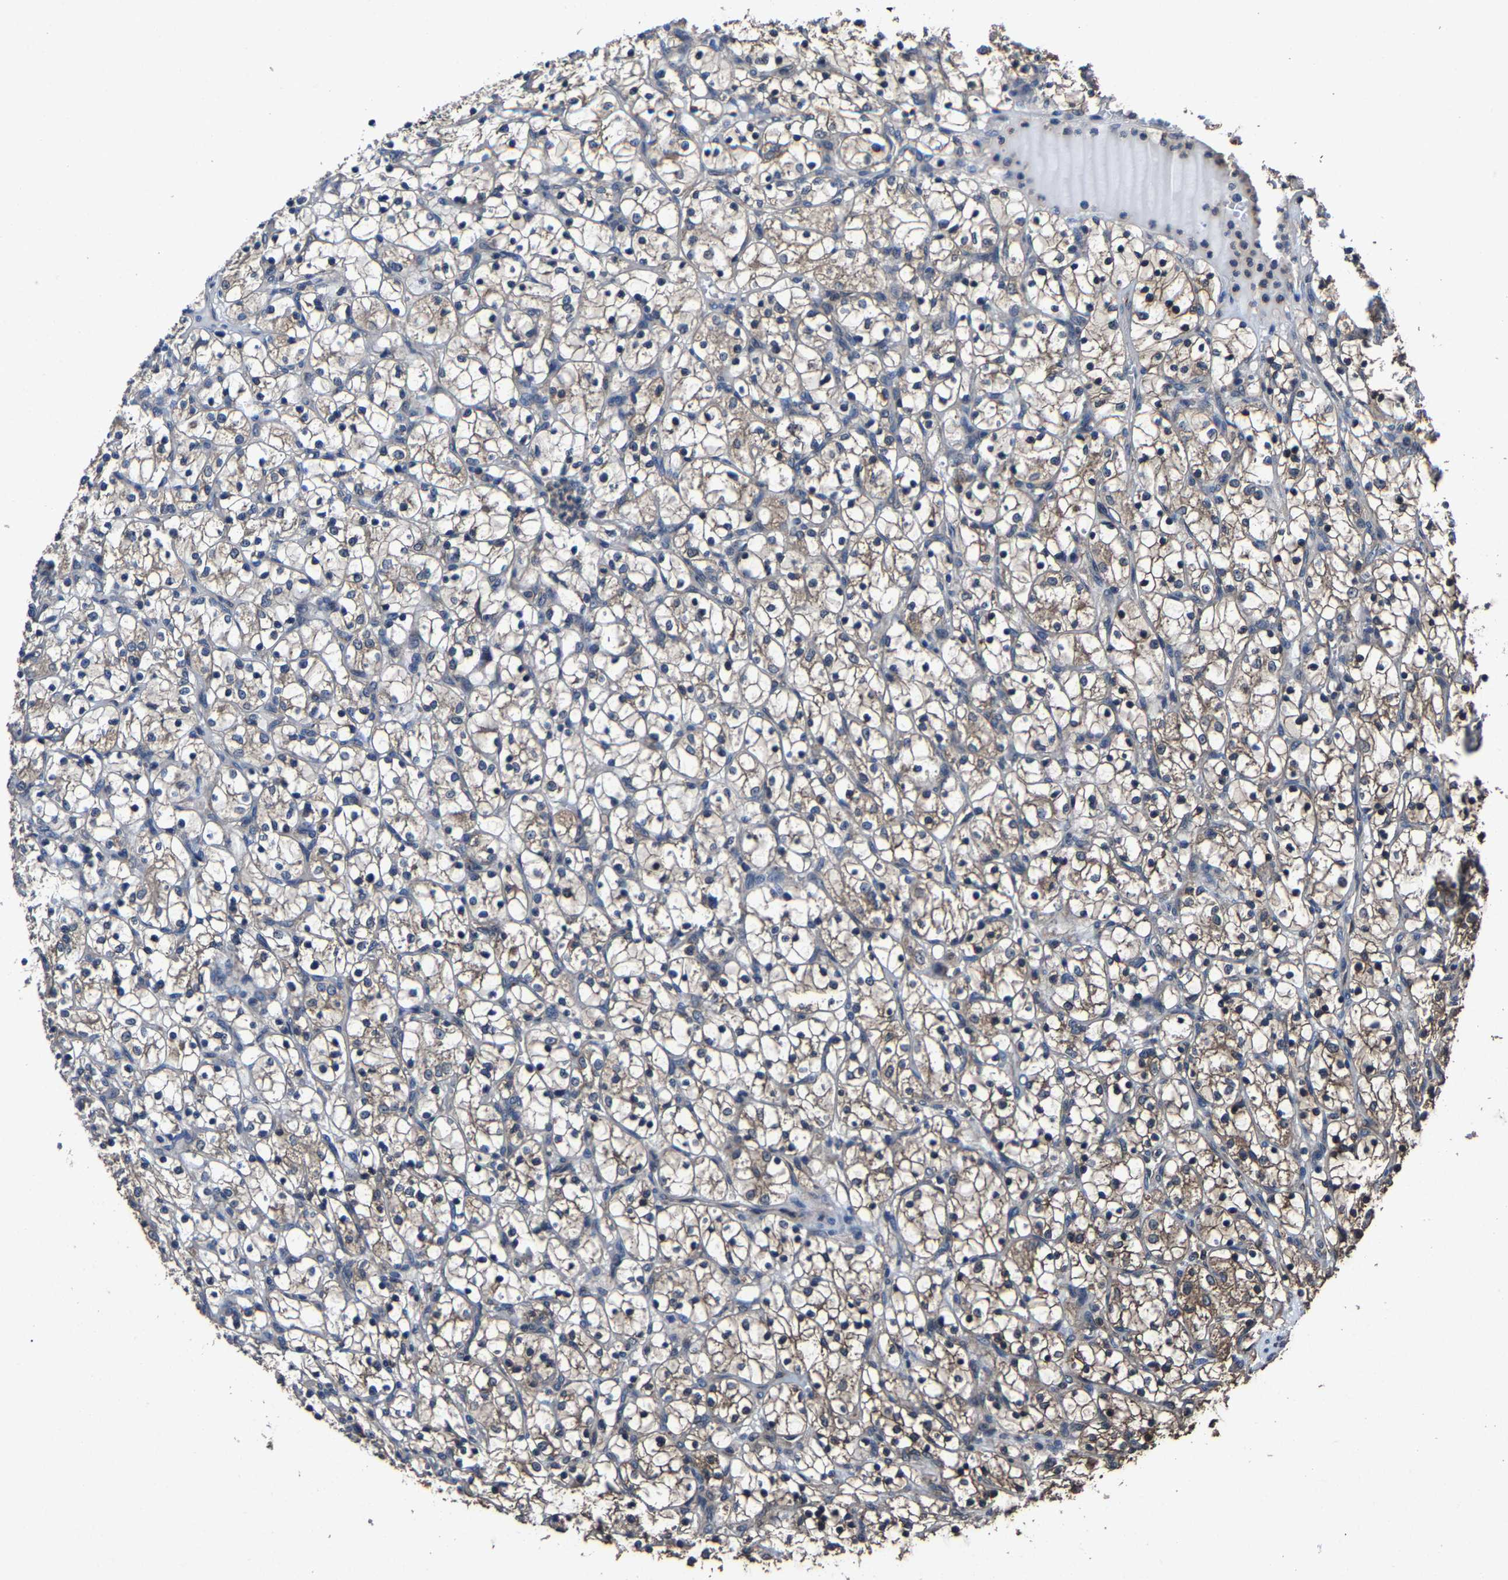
{"staining": {"intensity": "moderate", "quantity": ">75%", "location": "cytoplasmic/membranous"}, "tissue": "renal cancer", "cell_type": "Tumor cells", "image_type": "cancer", "snomed": [{"axis": "morphology", "description": "Adenocarcinoma, NOS"}, {"axis": "topography", "description": "Kidney"}], "caption": "This is an image of immunohistochemistry (IHC) staining of renal cancer, which shows moderate expression in the cytoplasmic/membranous of tumor cells.", "gene": "EBAG9", "patient": {"sex": "female", "age": 69}}